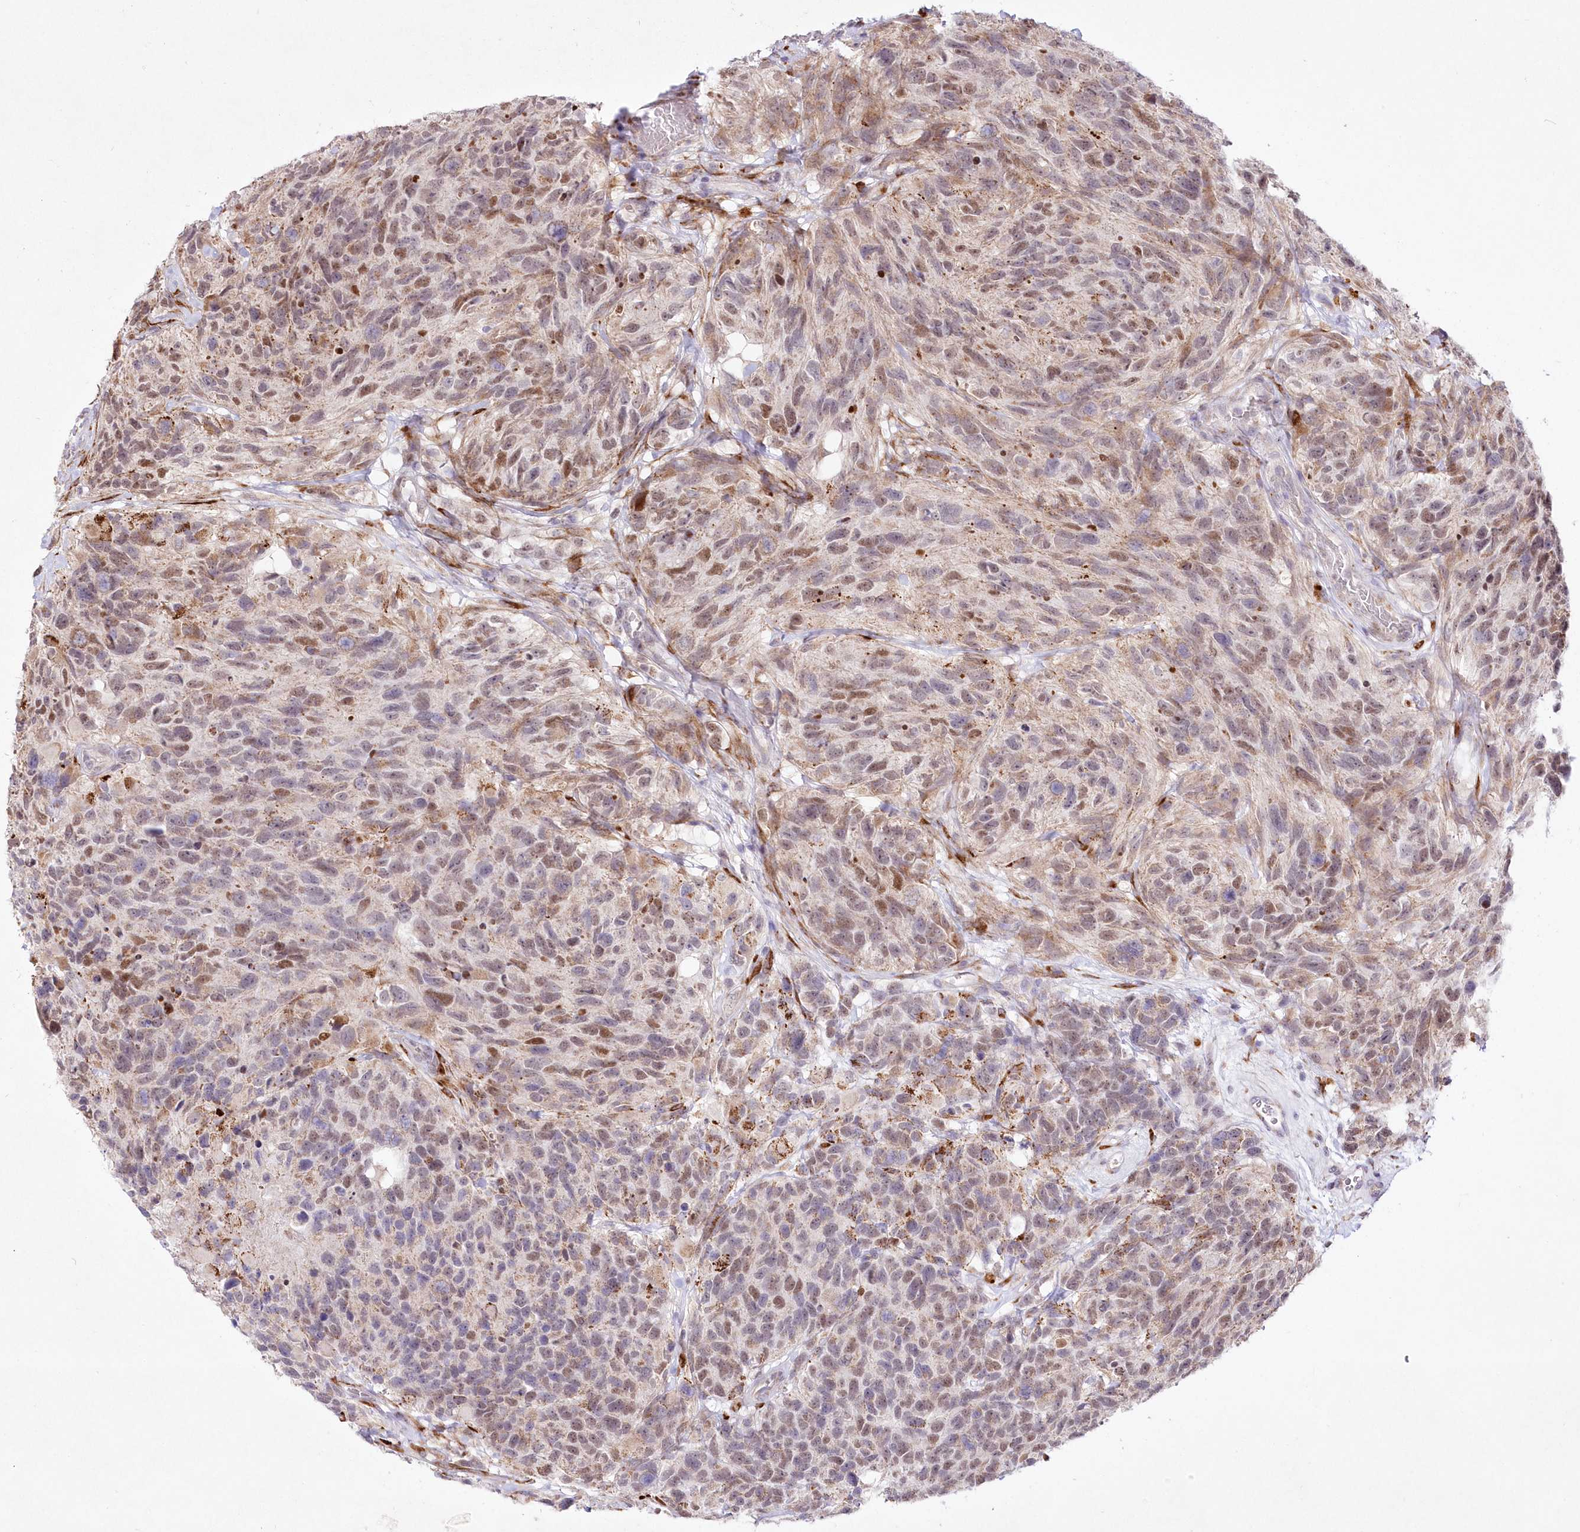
{"staining": {"intensity": "moderate", "quantity": "25%-75%", "location": "nuclear"}, "tissue": "glioma", "cell_type": "Tumor cells", "image_type": "cancer", "snomed": [{"axis": "morphology", "description": "Glioma, malignant, High grade"}, {"axis": "topography", "description": "Brain"}], "caption": "Protein expression by immunohistochemistry (IHC) exhibits moderate nuclear expression in approximately 25%-75% of tumor cells in glioma. (Brightfield microscopy of DAB IHC at high magnification).", "gene": "LDB1", "patient": {"sex": "male", "age": 69}}